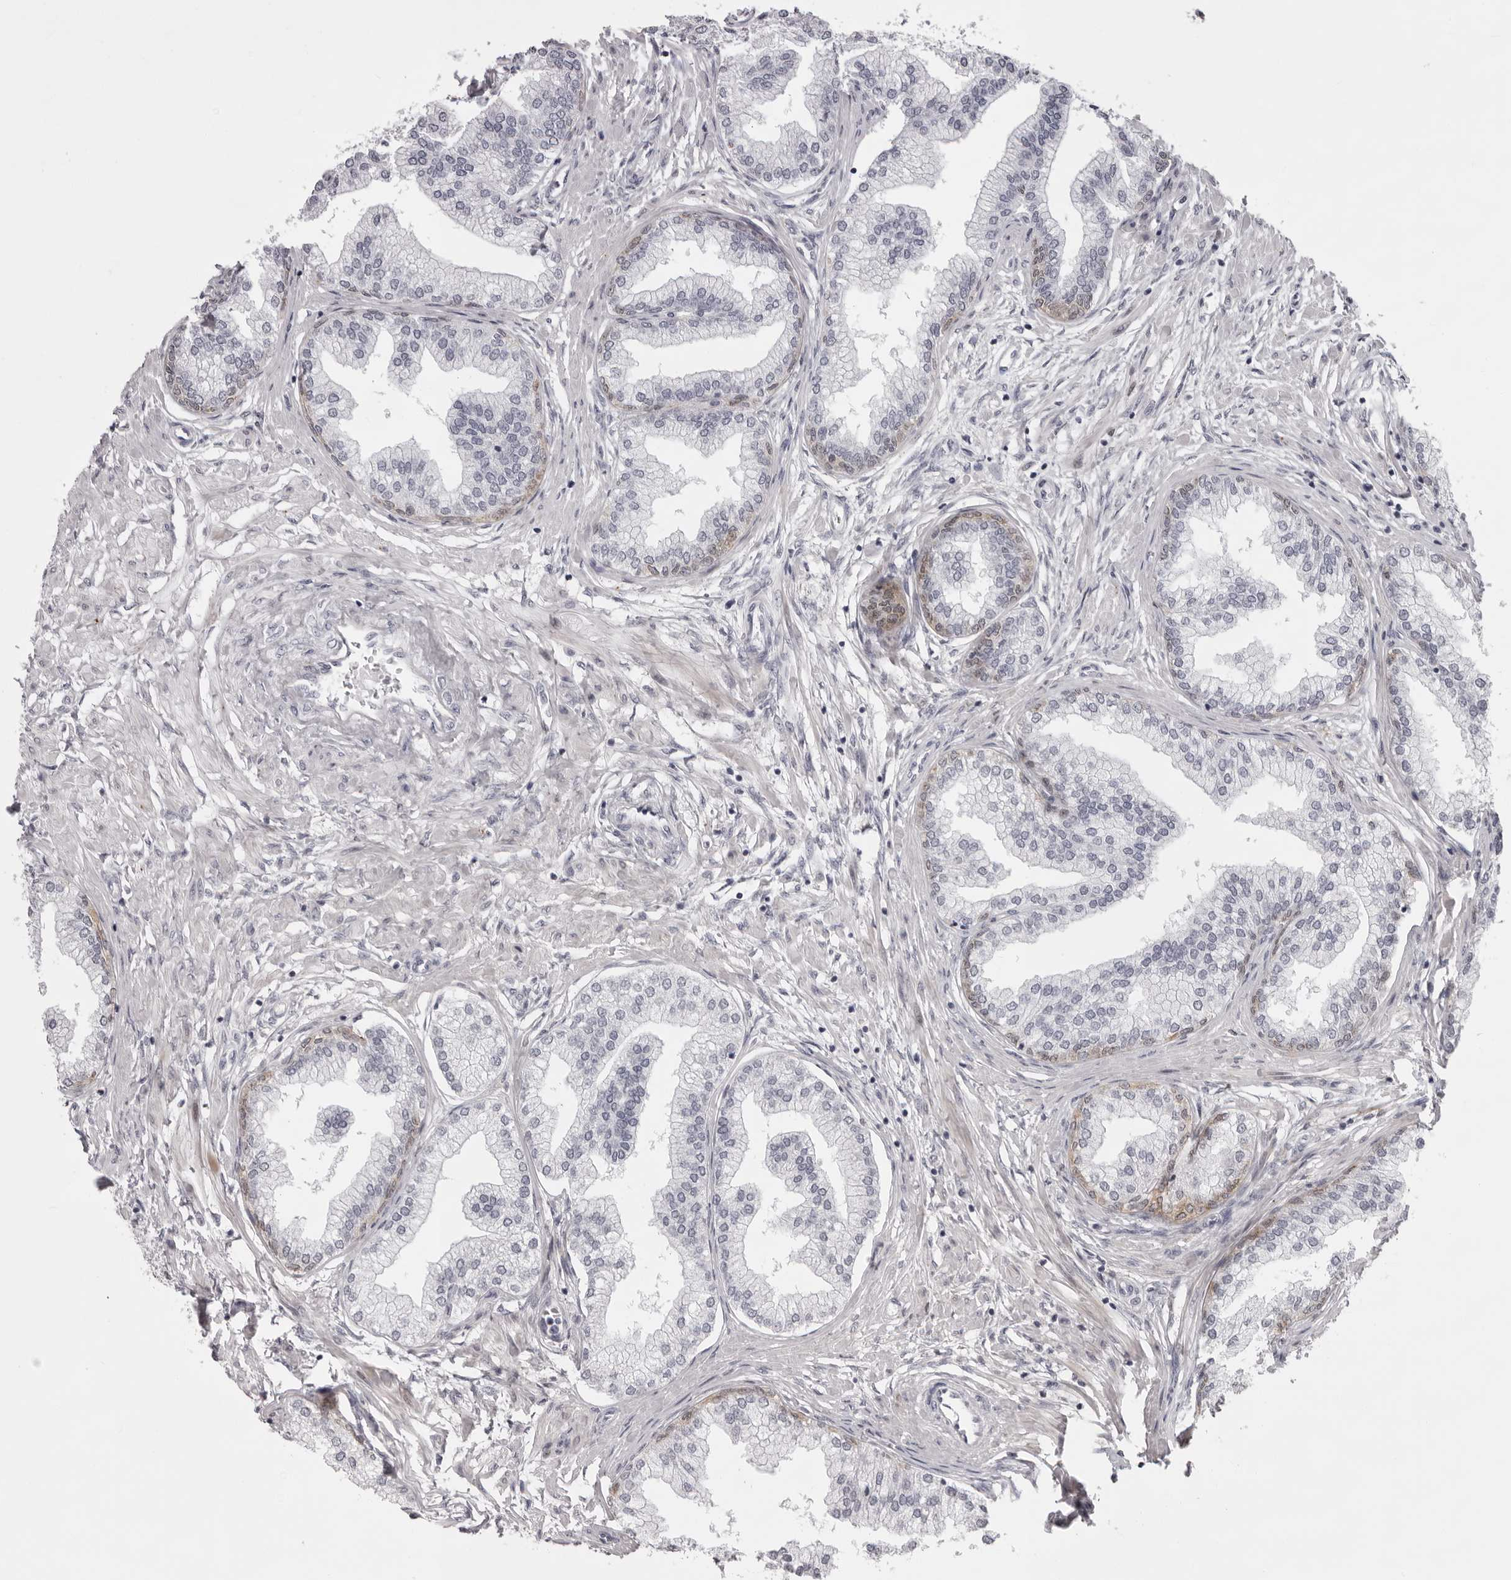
{"staining": {"intensity": "moderate", "quantity": "<25%", "location": "cytoplasmic/membranous"}, "tissue": "prostate", "cell_type": "Glandular cells", "image_type": "normal", "snomed": [{"axis": "morphology", "description": "Normal tissue, NOS"}, {"axis": "morphology", "description": "Urothelial carcinoma, Low grade"}, {"axis": "topography", "description": "Urinary bladder"}, {"axis": "topography", "description": "Prostate"}], "caption": "Prostate was stained to show a protein in brown. There is low levels of moderate cytoplasmic/membranous staining in about <25% of glandular cells. The protein of interest is shown in brown color, while the nuclei are stained blue.", "gene": "NUDT18", "patient": {"sex": "male", "age": 60}}